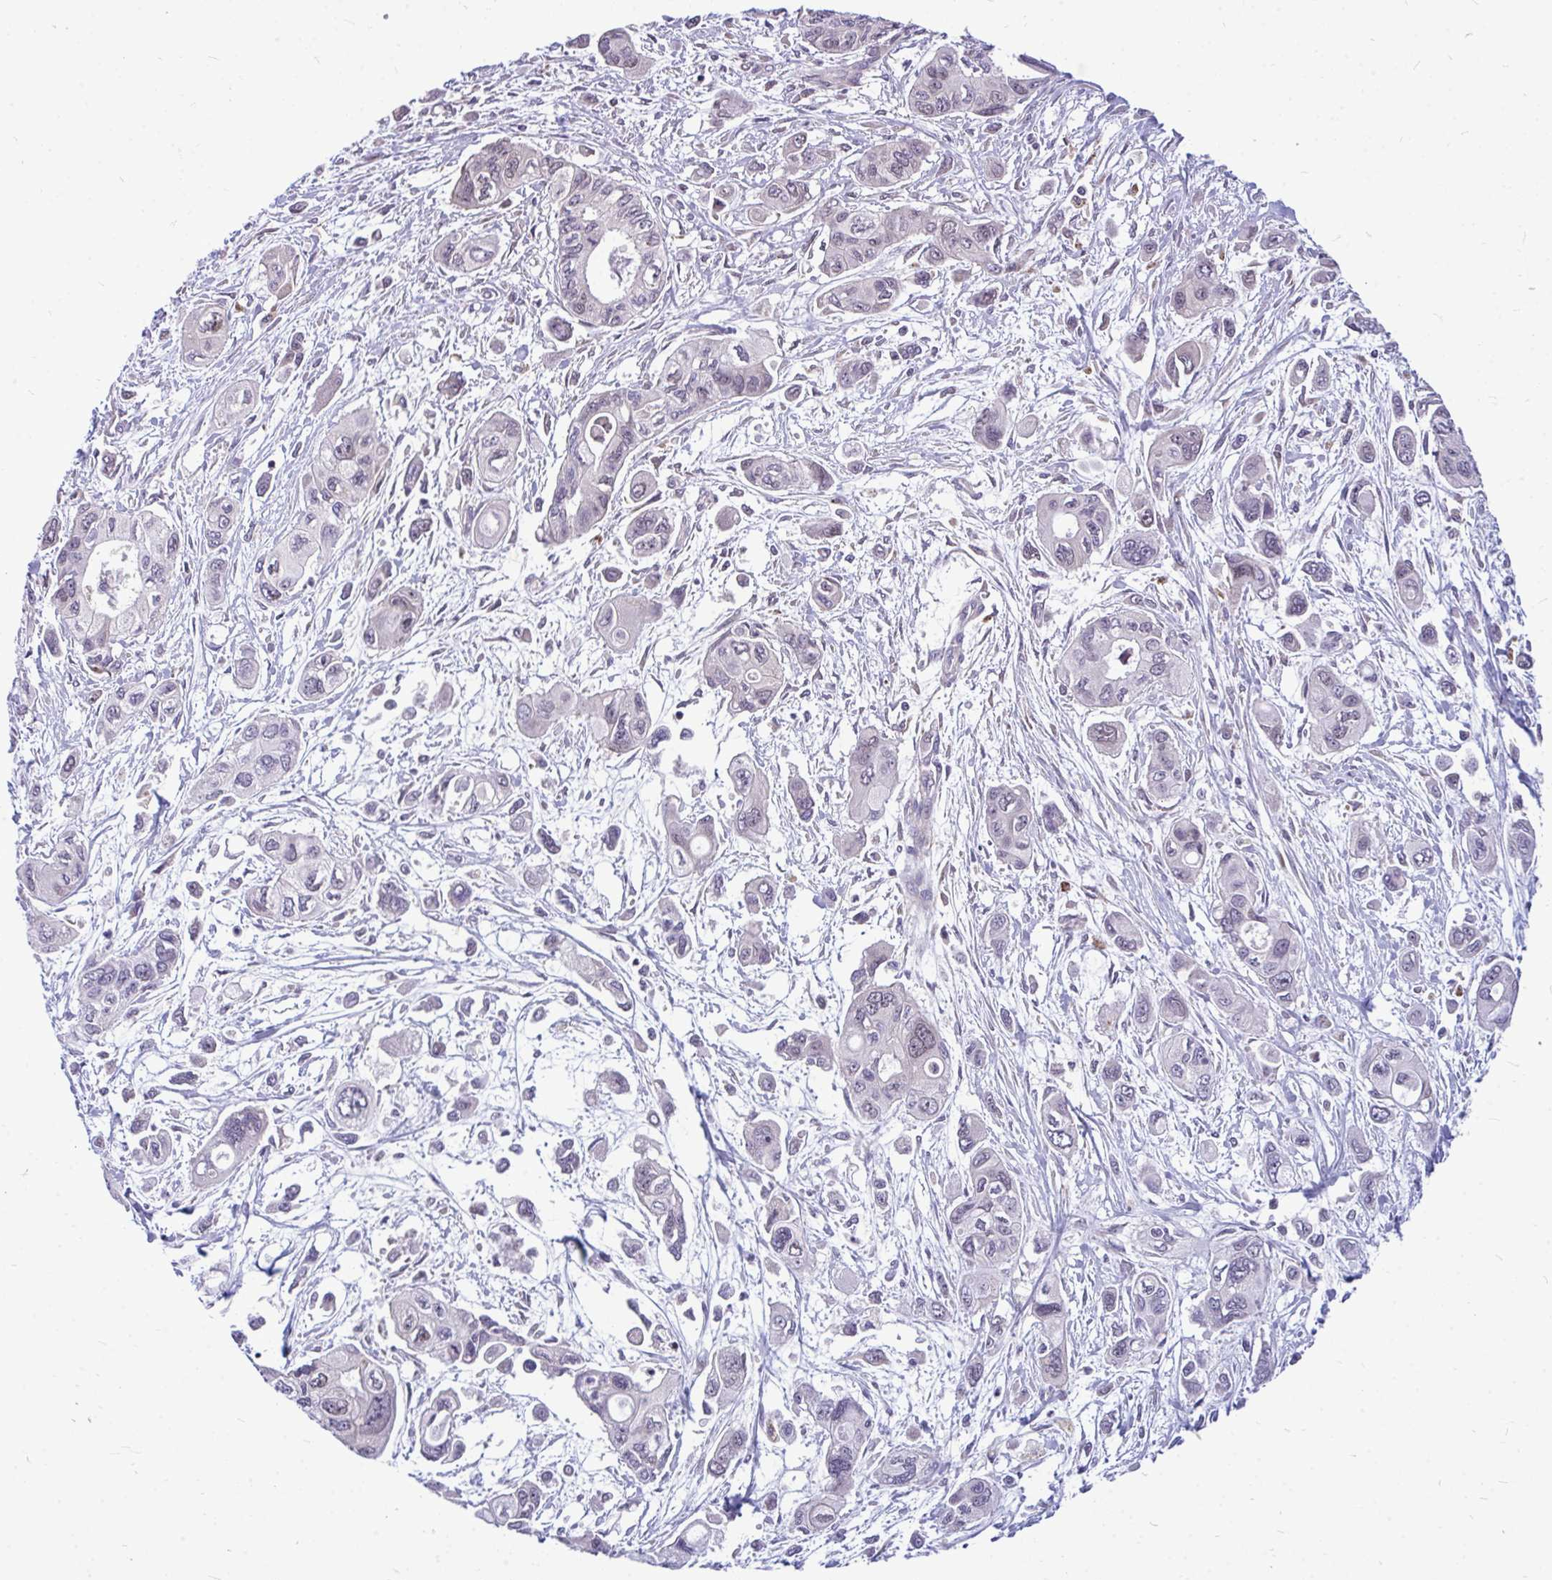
{"staining": {"intensity": "moderate", "quantity": "<25%", "location": "cytoplasmic/membranous"}, "tissue": "pancreatic cancer", "cell_type": "Tumor cells", "image_type": "cancer", "snomed": [{"axis": "morphology", "description": "Adenocarcinoma, NOS"}, {"axis": "topography", "description": "Pancreas"}], "caption": "Human adenocarcinoma (pancreatic) stained for a protein (brown) reveals moderate cytoplasmic/membranous positive staining in approximately <25% of tumor cells.", "gene": "ZSCAN25", "patient": {"sex": "female", "age": 47}}